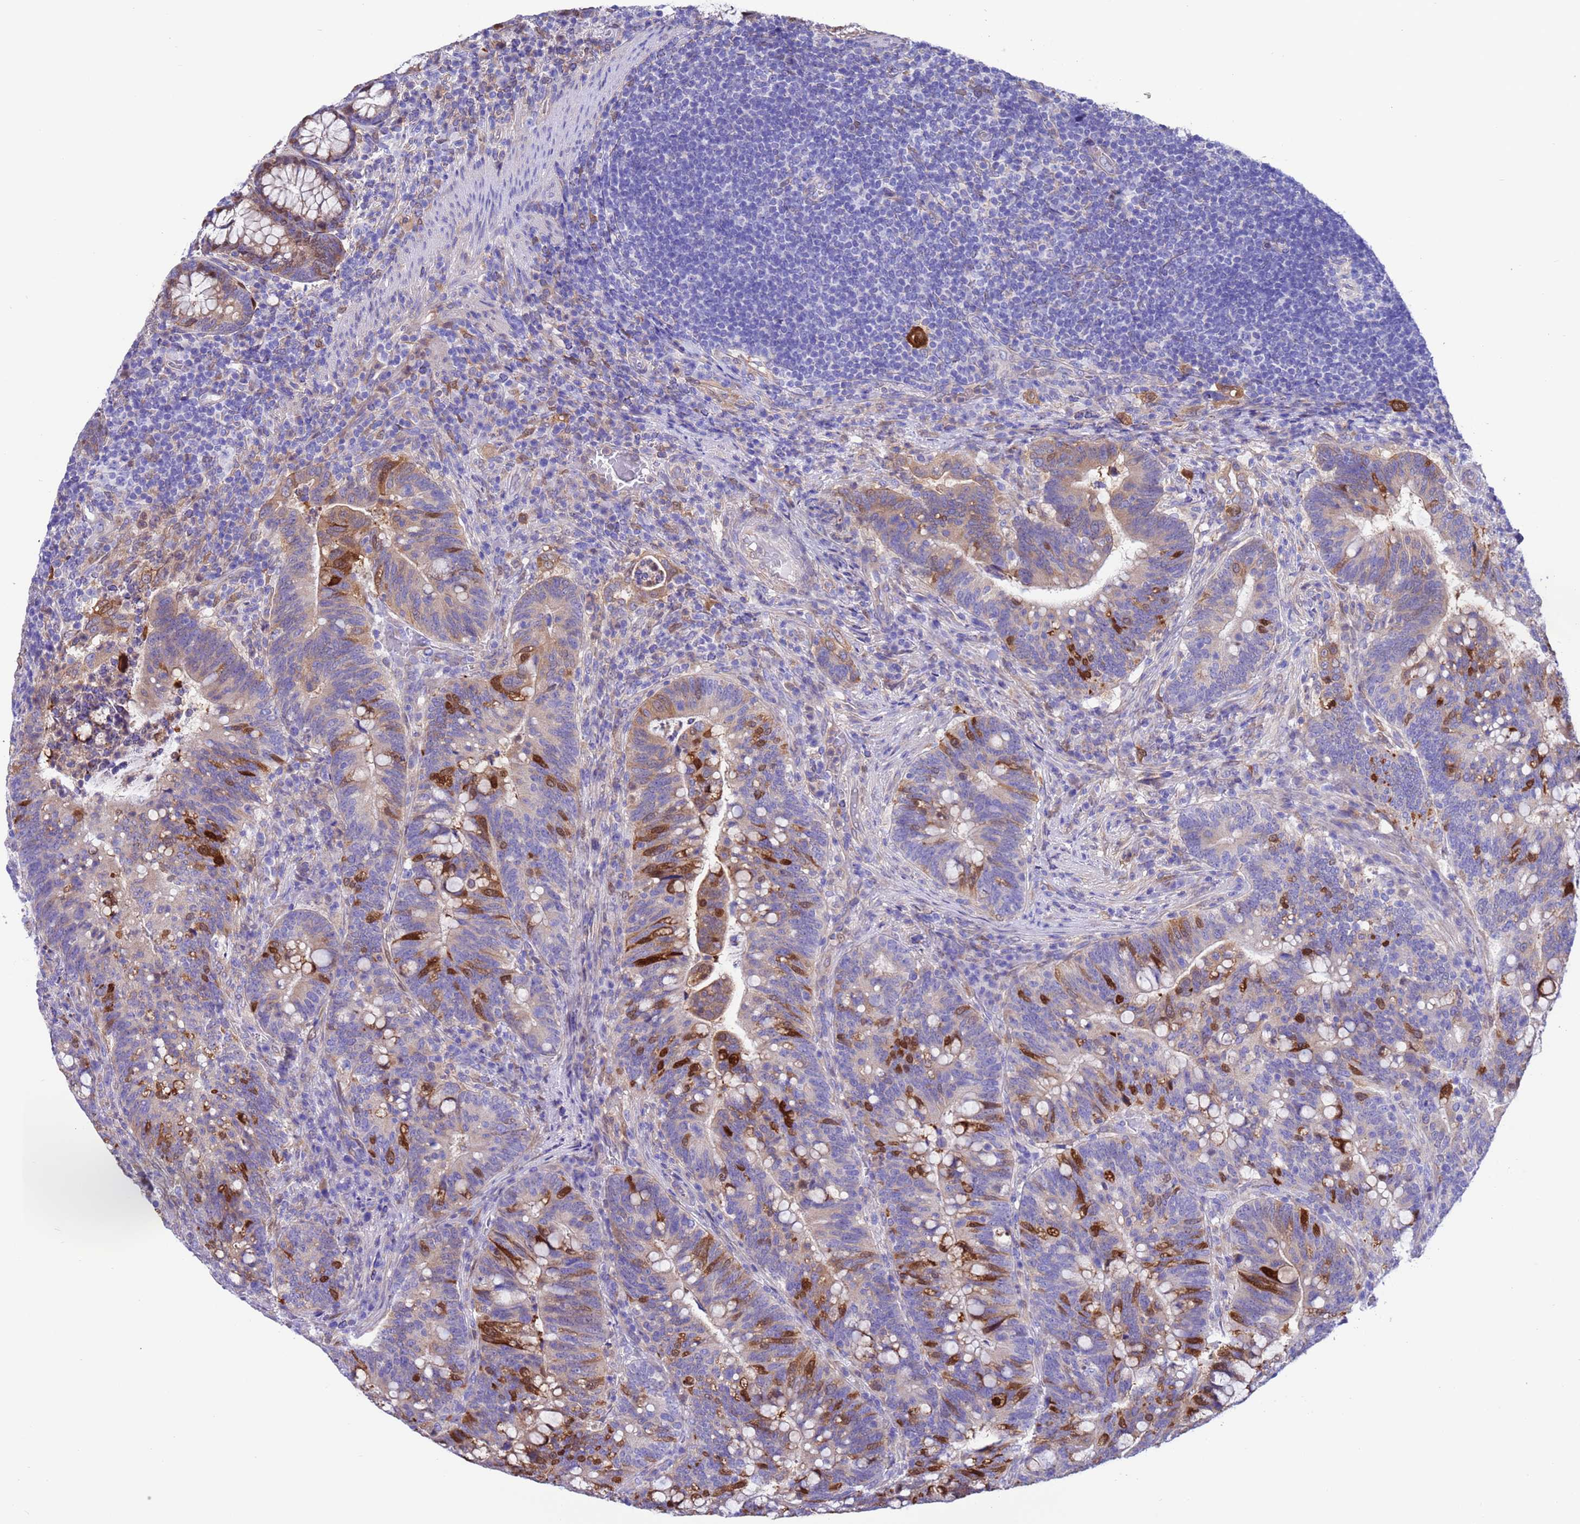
{"staining": {"intensity": "strong", "quantity": "<25%", "location": "cytoplasmic/membranous,nuclear"}, "tissue": "colorectal cancer", "cell_type": "Tumor cells", "image_type": "cancer", "snomed": [{"axis": "morphology", "description": "Normal tissue, NOS"}, {"axis": "morphology", "description": "Adenocarcinoma, NOS"}, {"axis": "topography", "description": "Colon"}], "caption": "An immunohistochemistry histopathology image of neoplastic tissue is shown. Protein staining in brown highlights strong cytoplasmic/membranous and nuclear positivity in colorectal cancer within tumor cells. Using DAB (brown) and hematoxylin (blue) stains, captured at high magnification using brightfield microscopy.", "gene": "C6orf47", "patient": {"sex": "female", "age": 66}}